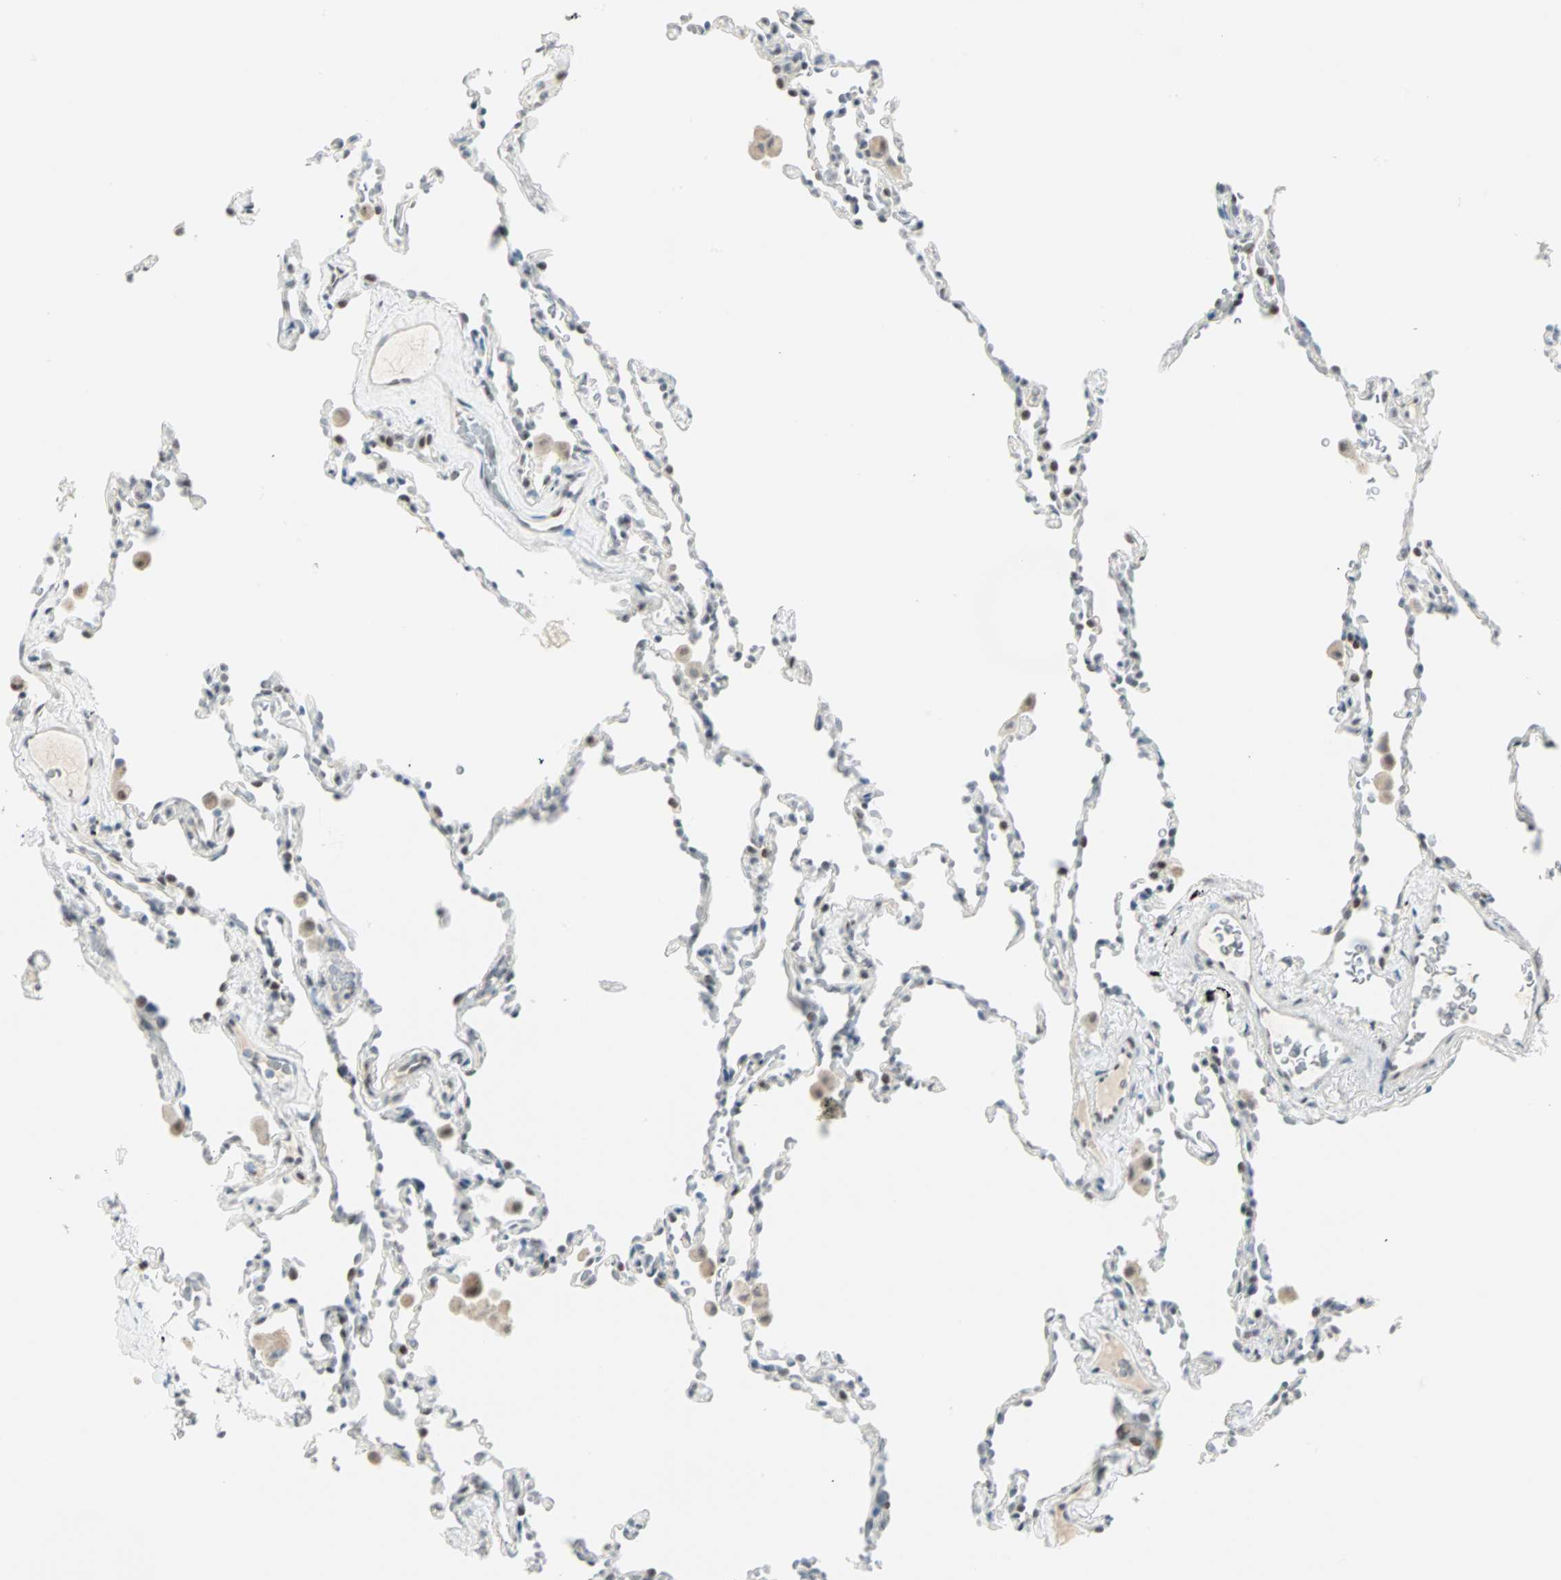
{"staining": {"intensity": "weak", "quantity": "<25%", "location": "nuclear"}, "tissue": "lung", "cell_type": "Alveolar cells", "image_type": "normal", "snomed": [{"axis": "morphology", "description": "Normal tissue, NOS"}, {"axis": "morphology", "description": "Soft tissue tumor metastatic"}, {"axis": "topography", "description": "Lung"}], "caption": "Immunohistochemical staining of benign lung shows no significant positivity in alveolar cells.", "gene": "PKNOX1", "patient": {"sex": "male", "age": 59}}